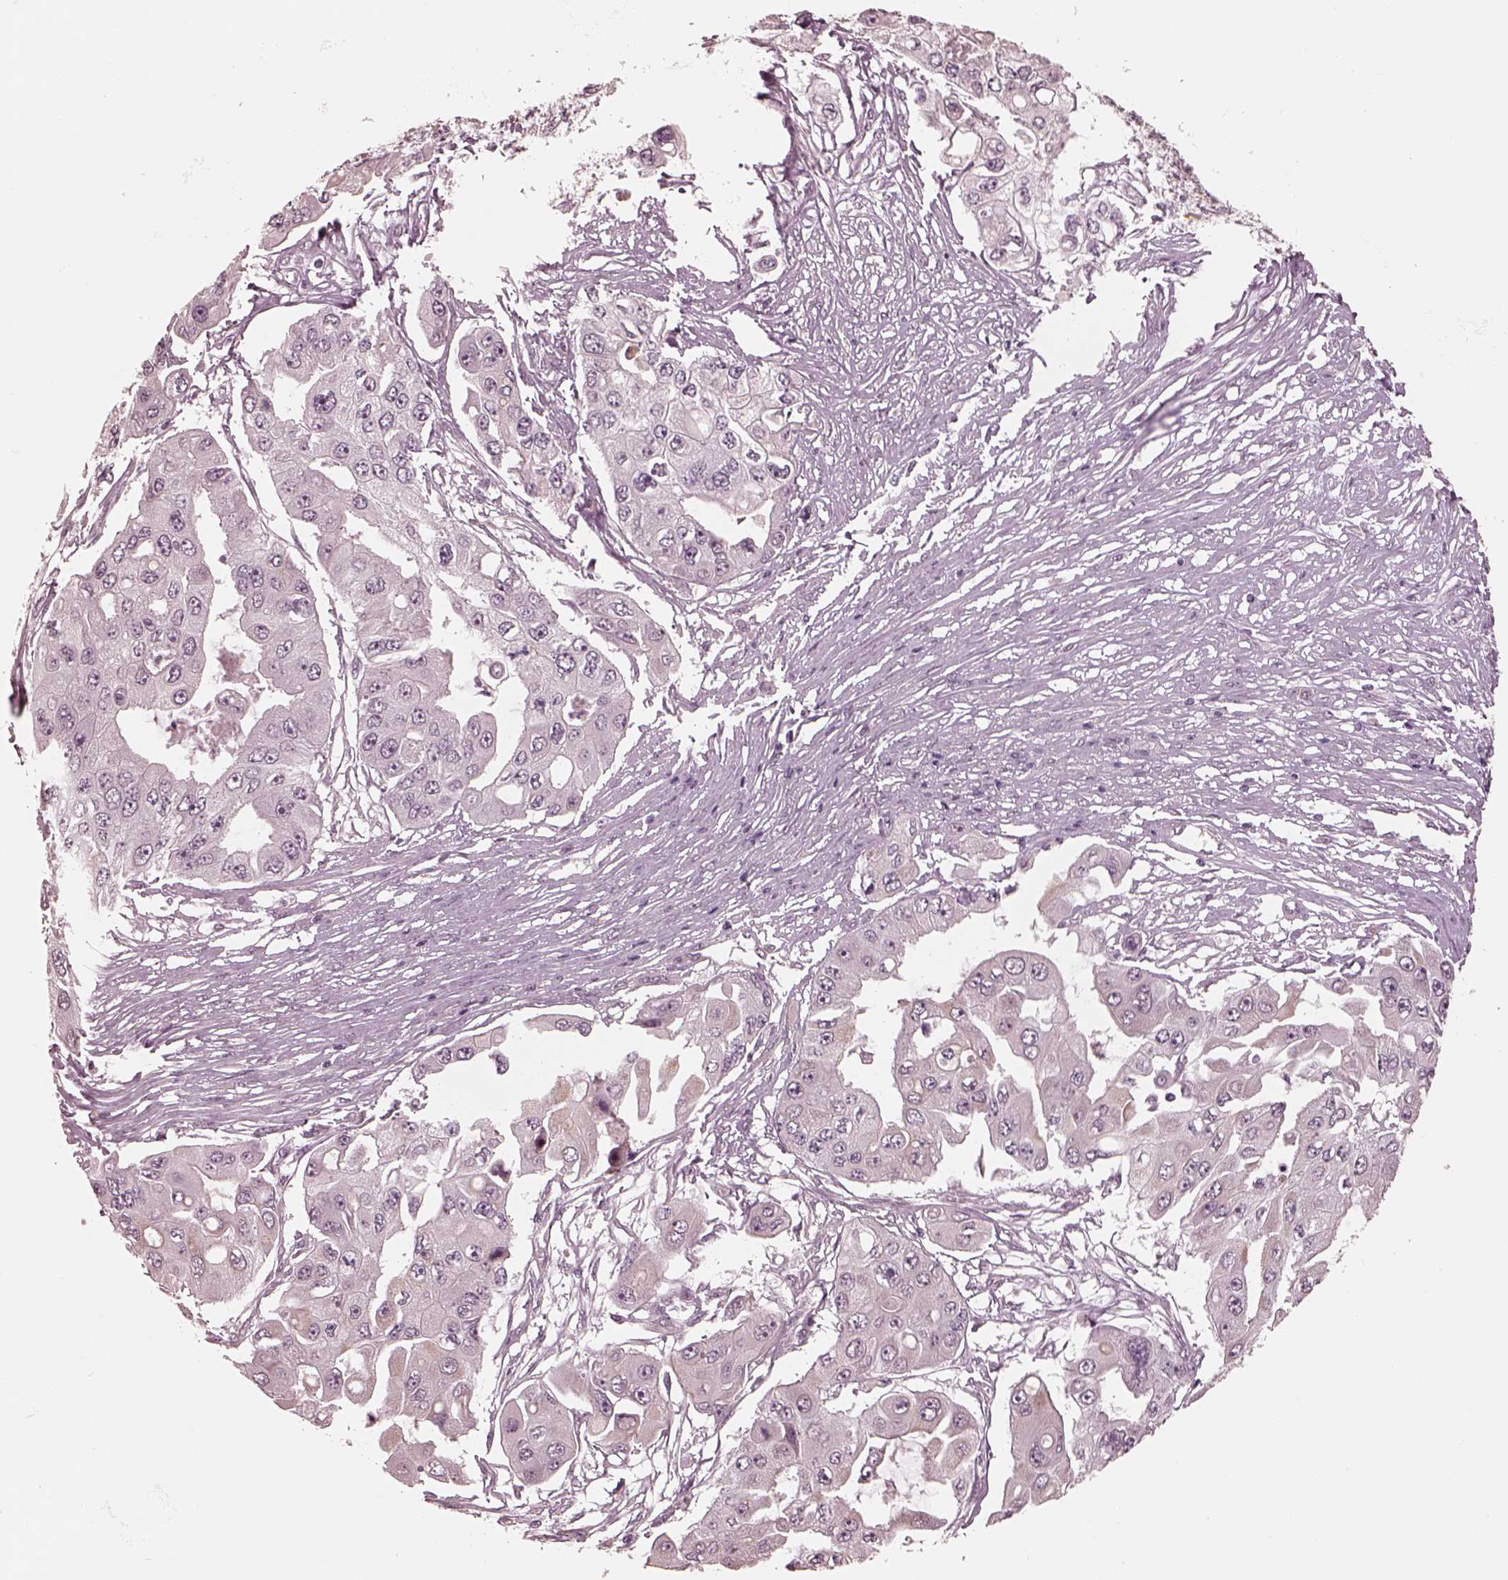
{"staining": {"intensity": "negative", "quantity": "none", "location": "none"}, "tissue": "ovarian cancer", "cell_type": "Tumor cells", "image_type": "cancer", "snomed": [{"axis": "morphology", "description": "Cystadenocarcinoma, serous, NOS"}, {"axis": "topography", "description": "Ovary"}], "caption": "The photomicrograph exhibits no significant expression in tumor cells of ovarian serous cystadenocarcinoma.", "gene": "IQCB1", "patient": {"sex": "female", "age": 56}}